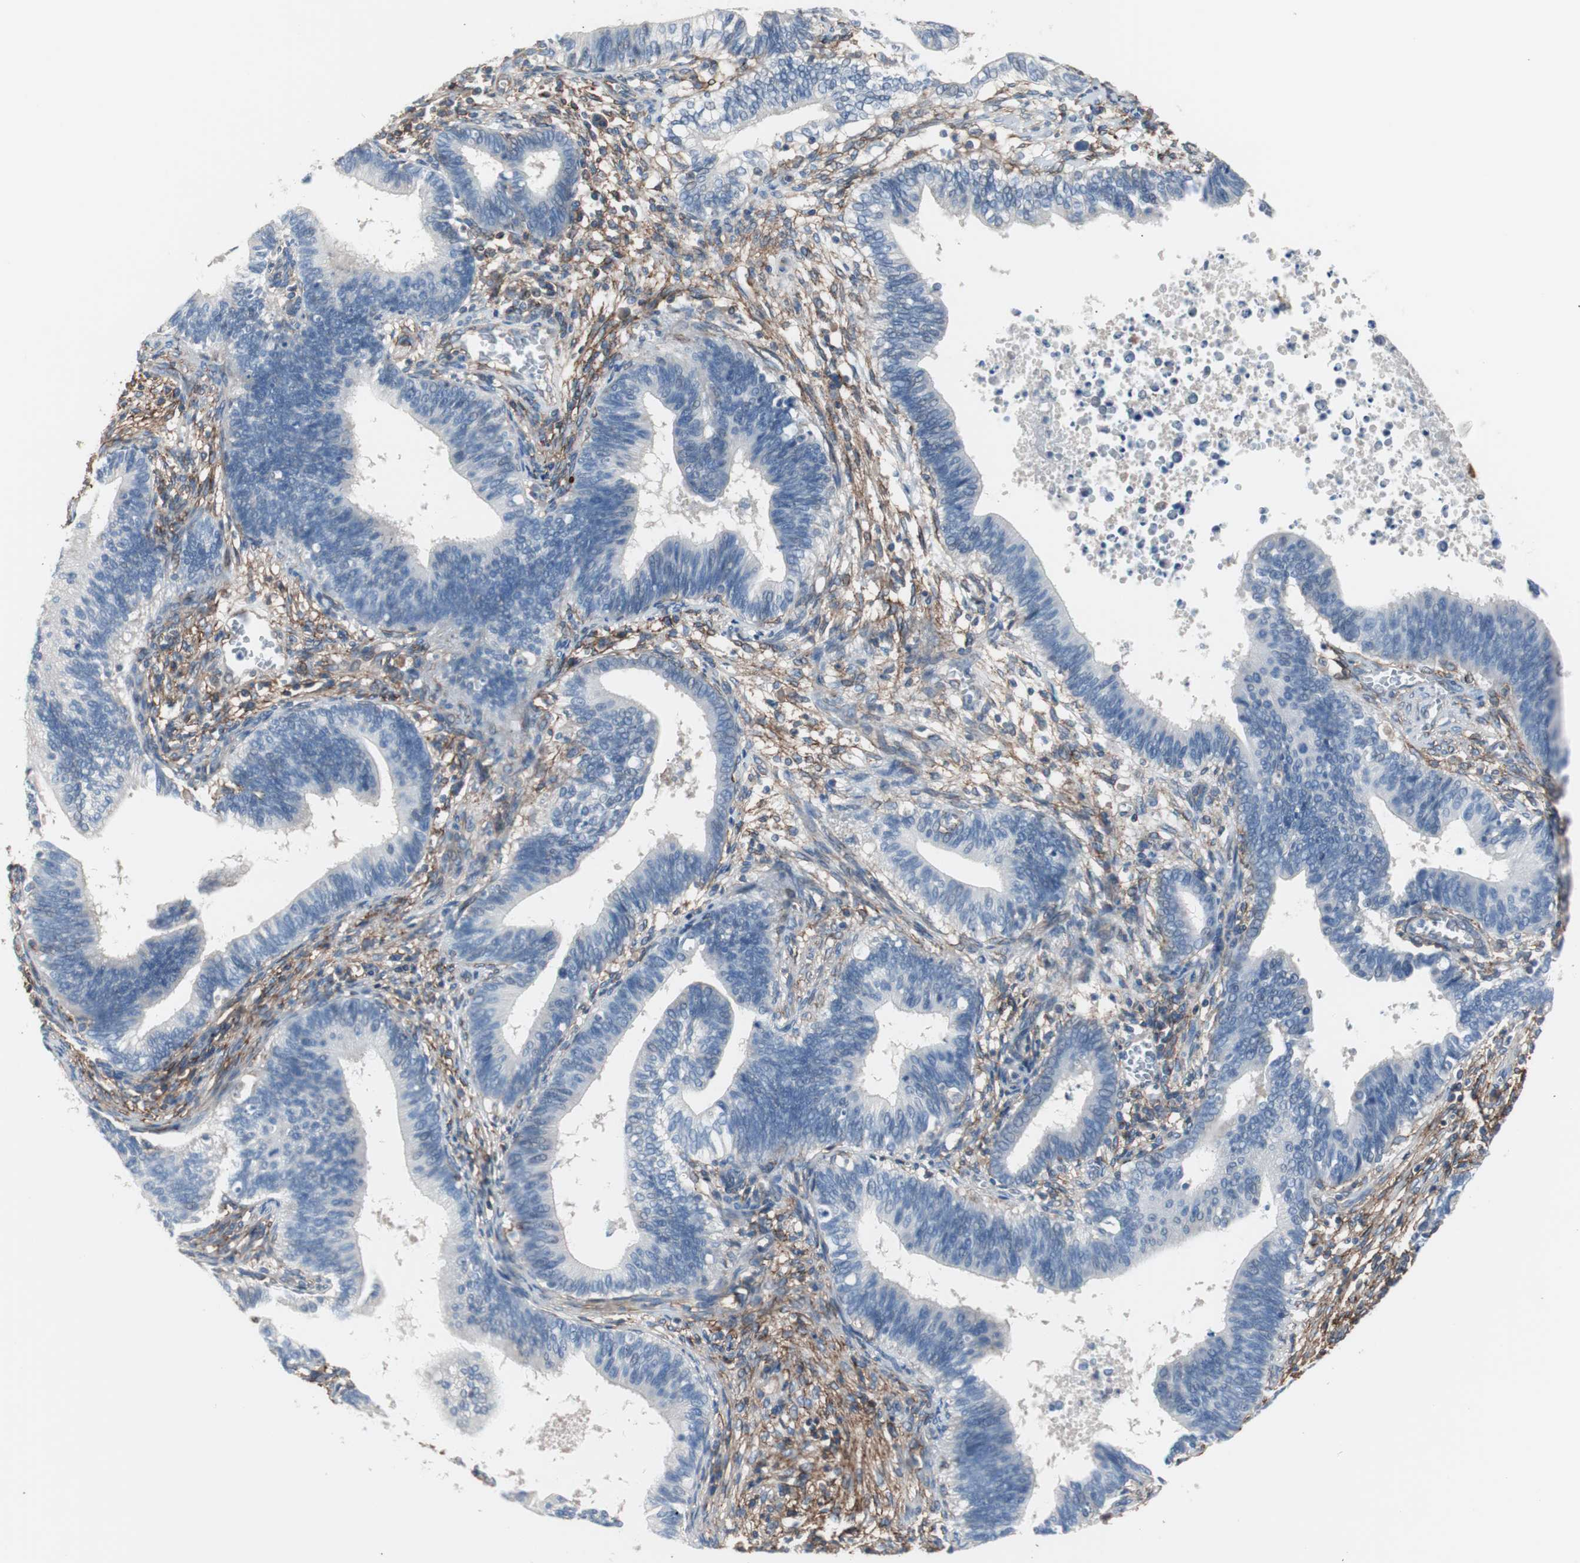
{"staining": {"intensity": "negative", "quantity": "none", "location": "none"}, "tissue": "cervical cancer", "cell_type": "Tumor cells", "image_type": "cancer", "snomed": [{"axis": "morphology", "description": "Adenocarcinoma, NOS"}, {"axis": "topography", "description": "Cervix"}], "caption": "Tumor cells are negative for brown protein staining in cervical cancer (adenocarcinoma).", "gene": "CD81", "patient": {"sex": "female", "age": 44}}